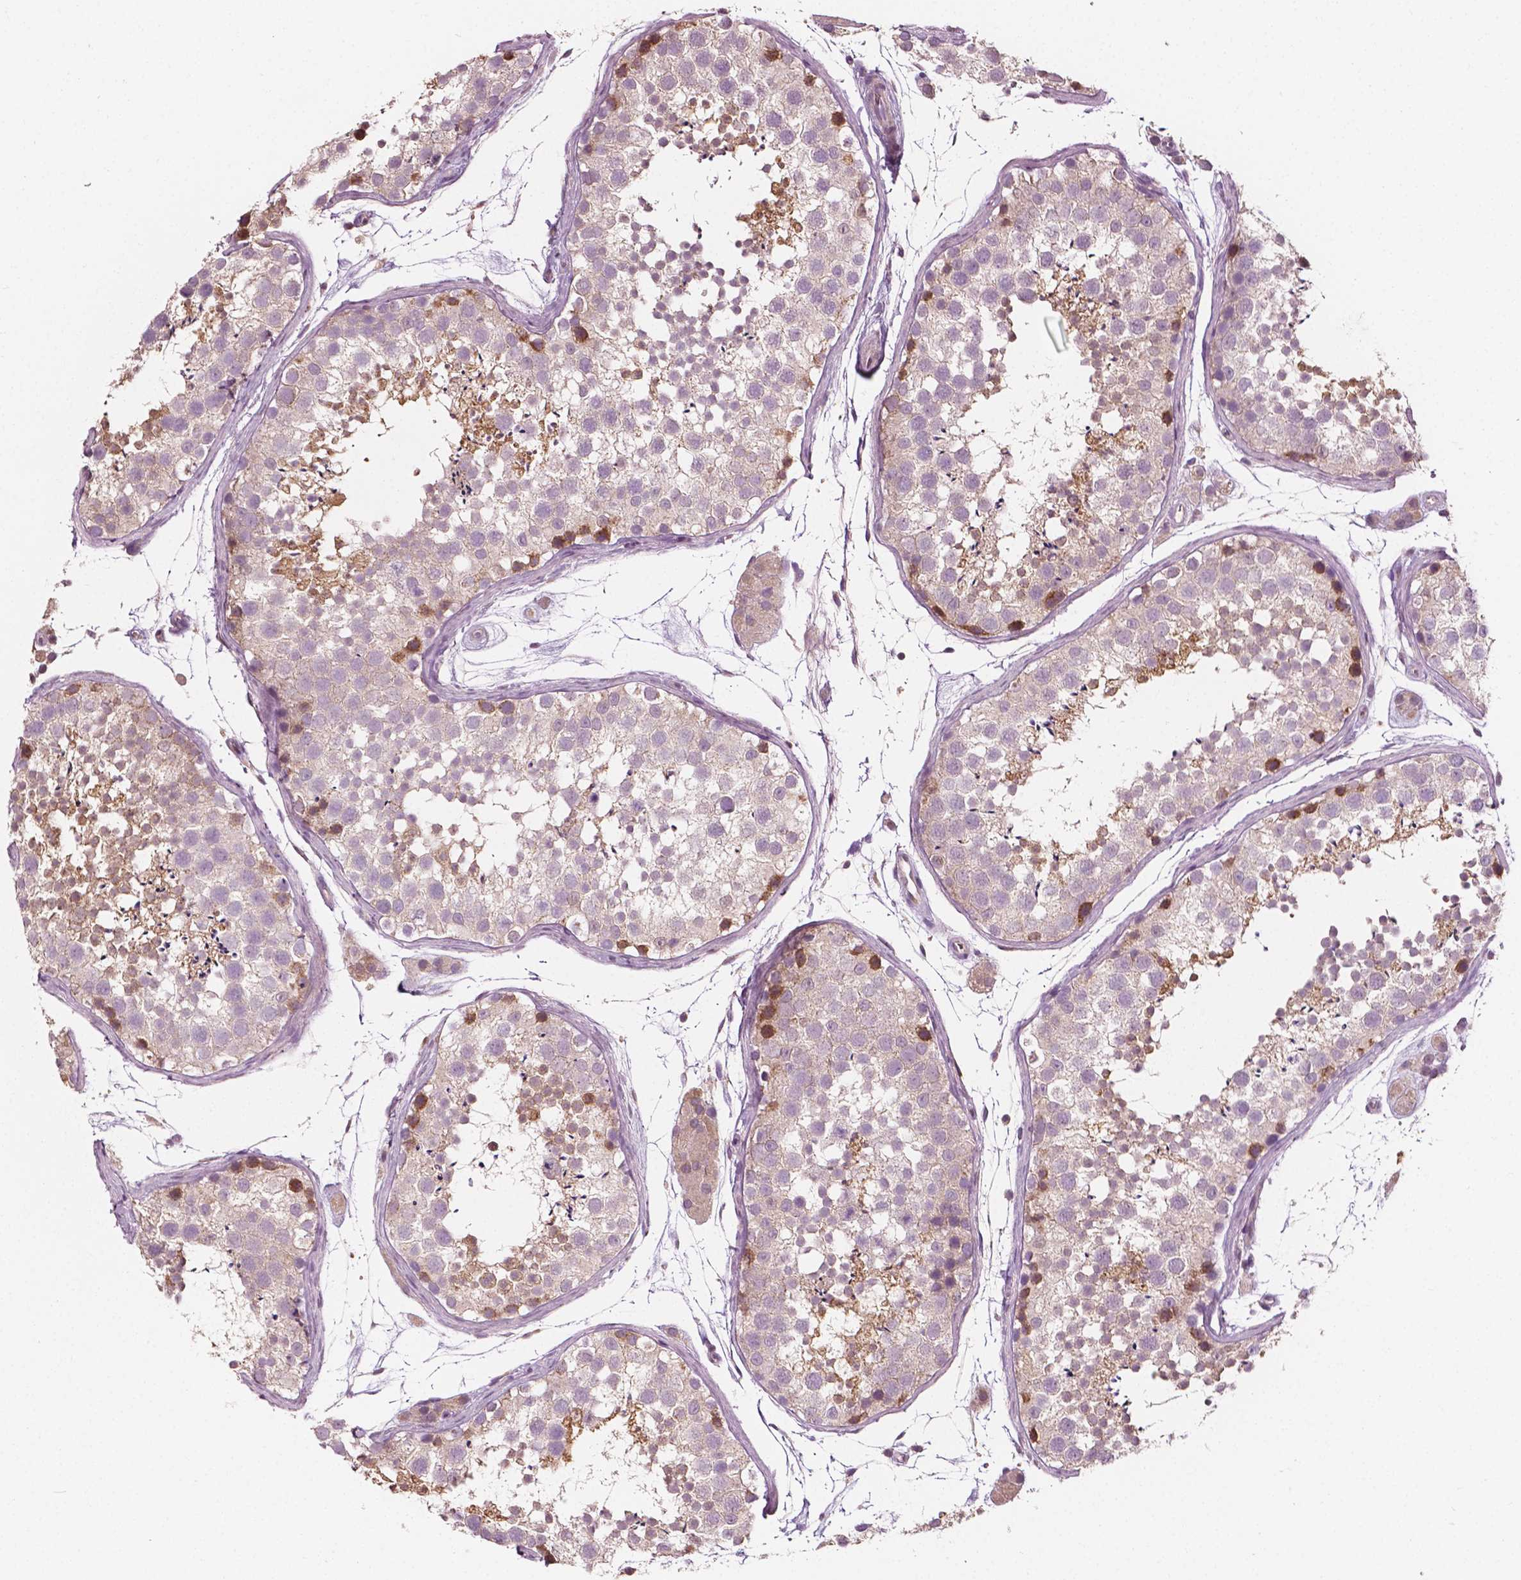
{"staining": {"intensity": "strong", "quantity": "<25%", "location": "cytoplasmic/membranous,nuclear"}, "tissue": "testis", "cell_type": "Cells in seminiferous ducts", "image_type": "normal", "snomed": [{"axis": "morphology", "description": "Normal tissue, NOS"}, {"axis": "topography", "description": "Testis"}], "caption": "Immunohistochemistry (IHC) histopathology image of benign testis: testis stained using IHC reveals medium levels of strong protein expression localized specifically in the cytoplasmic/membranous,nuclear of cells in seminiferous ducts, appearing as a cytoplasmic/membranous,nuclear brown color.", "gene": "MCL1", "patient": {"sex": "male", "age": 41}}